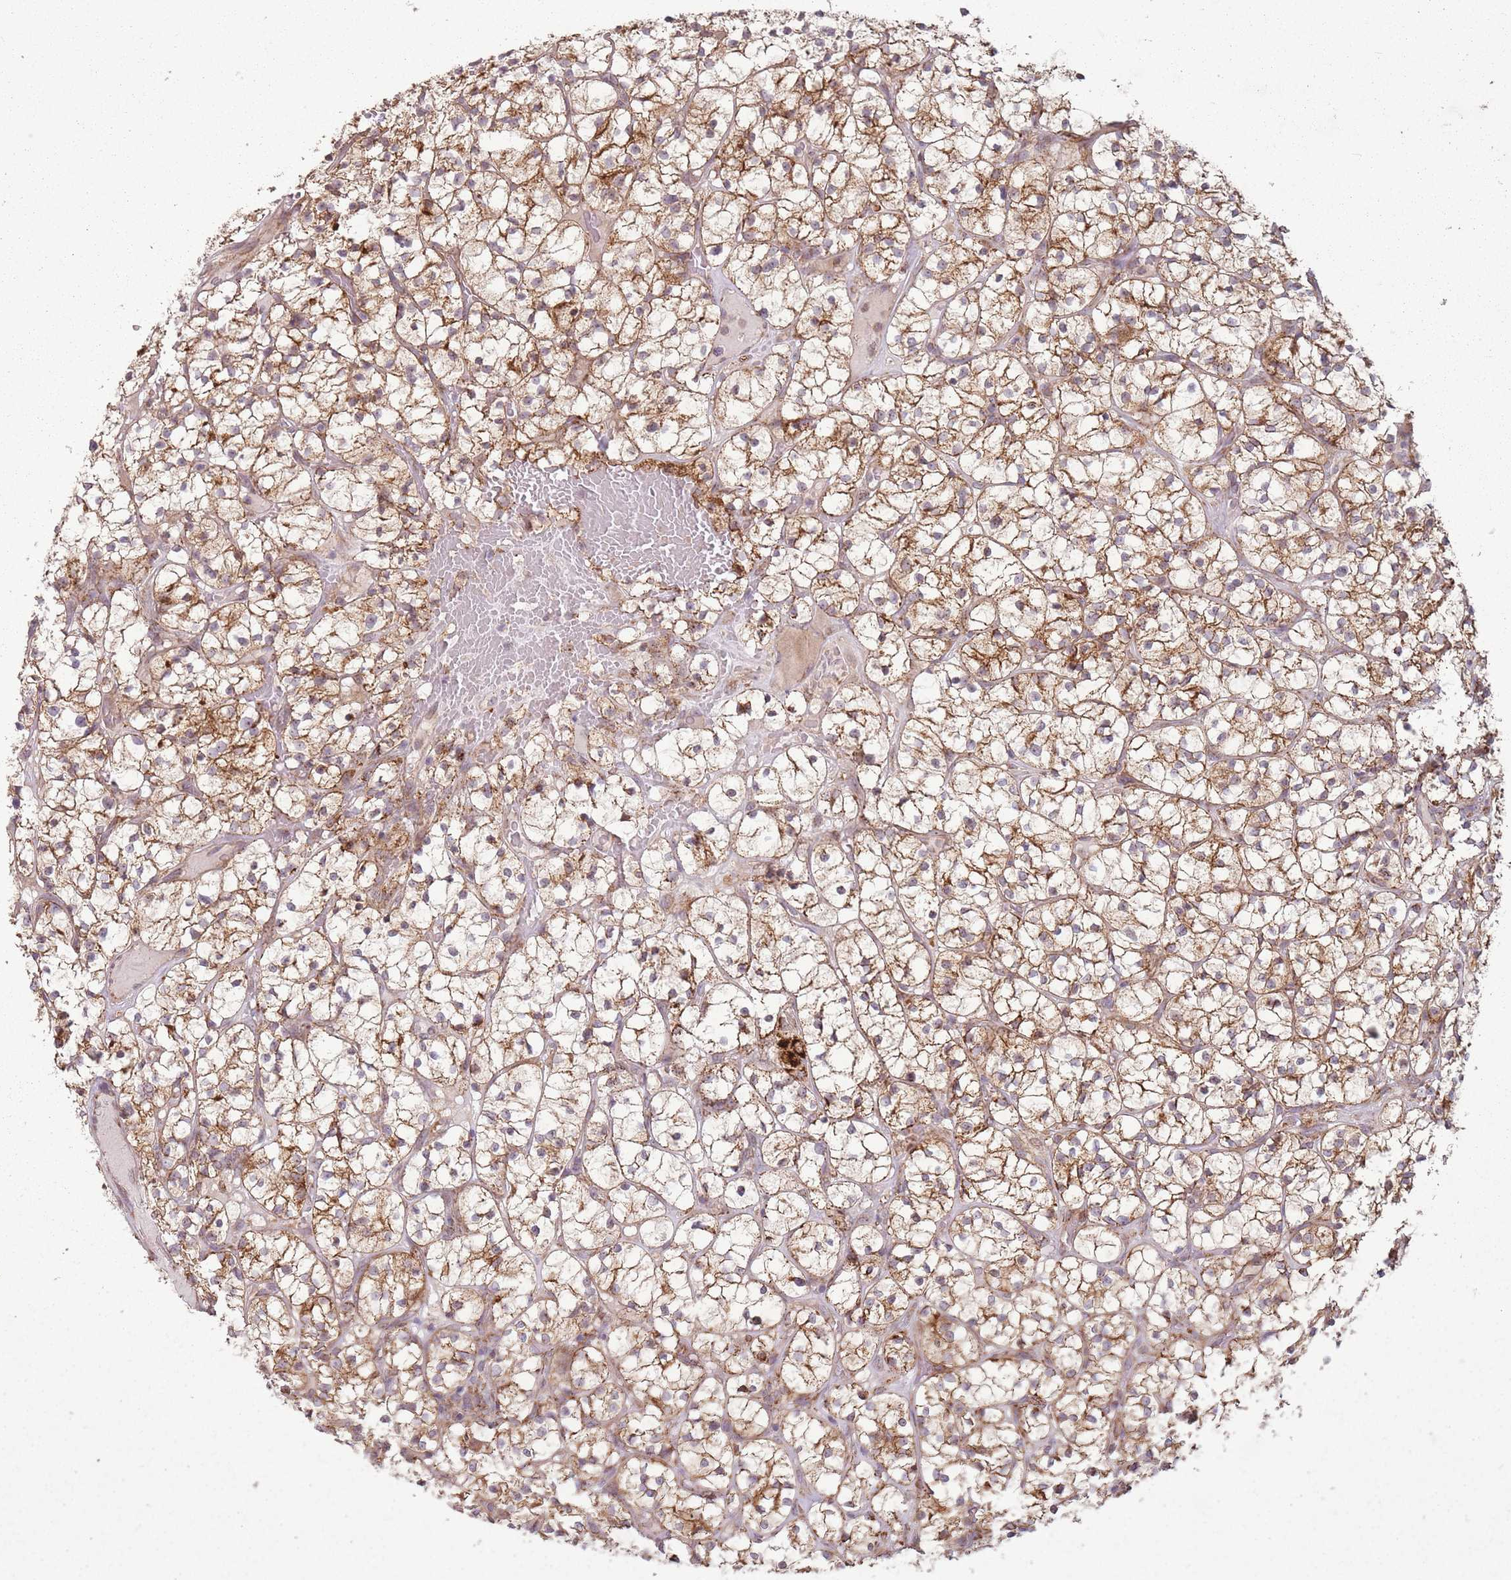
{"staining": {"intensity": "moderate", "quantity": ">75%", "location": "cytoplasmic/membranous"}, "tissue": "renal cancer", "cell_type": "Tumor cells", "image_type": "cancer", "snomed": [{"axis": "morphology", "description": "Adenocarcinoma, NOS"}, {"axis": "topography", "description": "Kidney"}], "caption": "Tumor cells exhibit medium levels of moderate cytoplasmic/membranous expression in about >75% of cells in human renal cancer (adenocarcinoma).", "gene": "OR10Q1", "patient": {"sex": "female", "age": 64}}